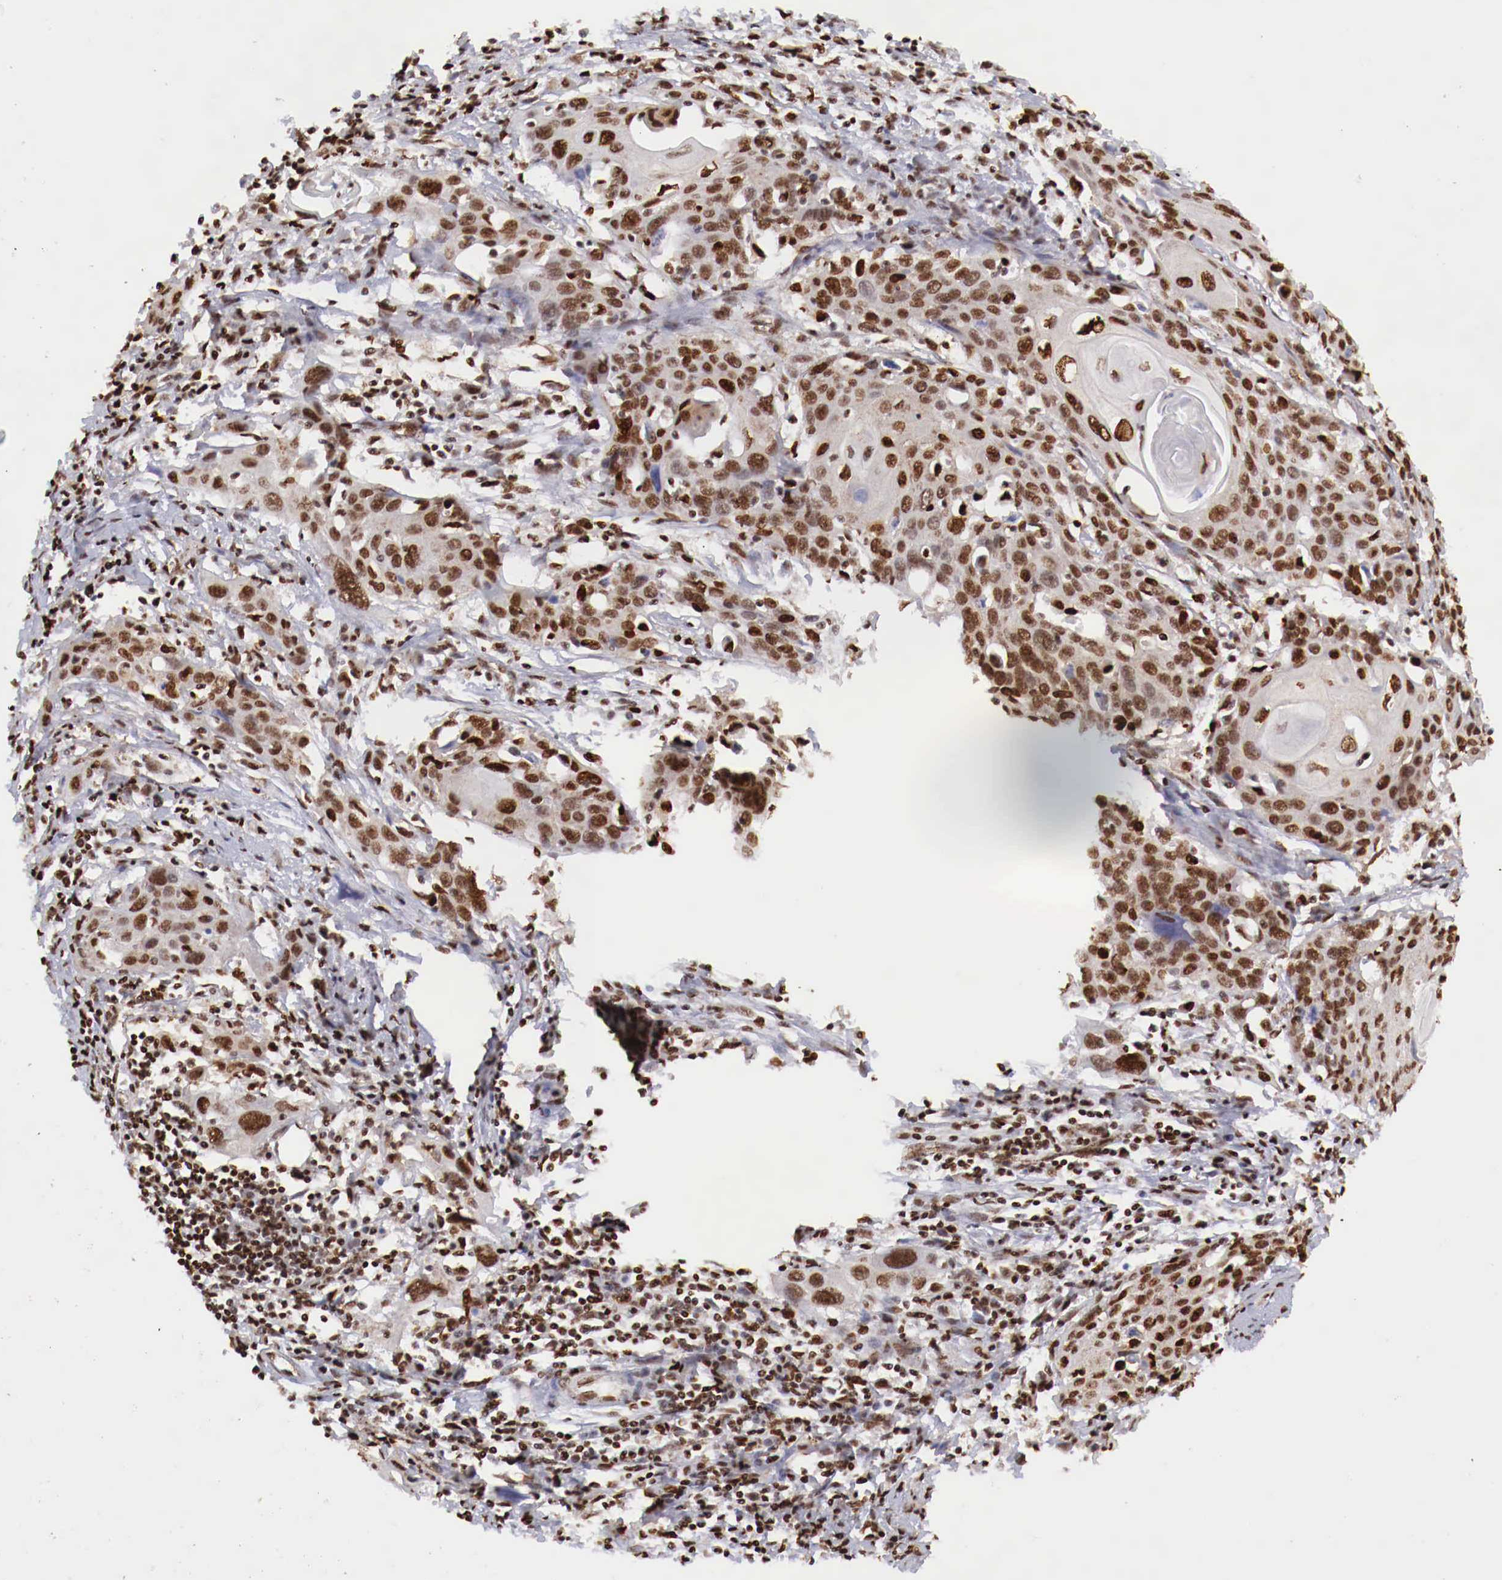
{"staining": {"intensity": "strong", "quantity": ">75%", "location": "nuclear"}, "tissue": "cervical cancer", "cell_type": "Tumor cells", "image_type": "cancer", "snomed": [{"axis": "morphology", "description": "Squamous cell carcinoma, NOS"}, {"axis": "topography", "description": "Cervix"}], "caption": "Cervical cancer (squamous cell carcinoma) tissue exhibits strong nuclear positivity in about >75% of tumor cells", "gene": "MAX", "patient": {"sex": "female", "age": 54}}